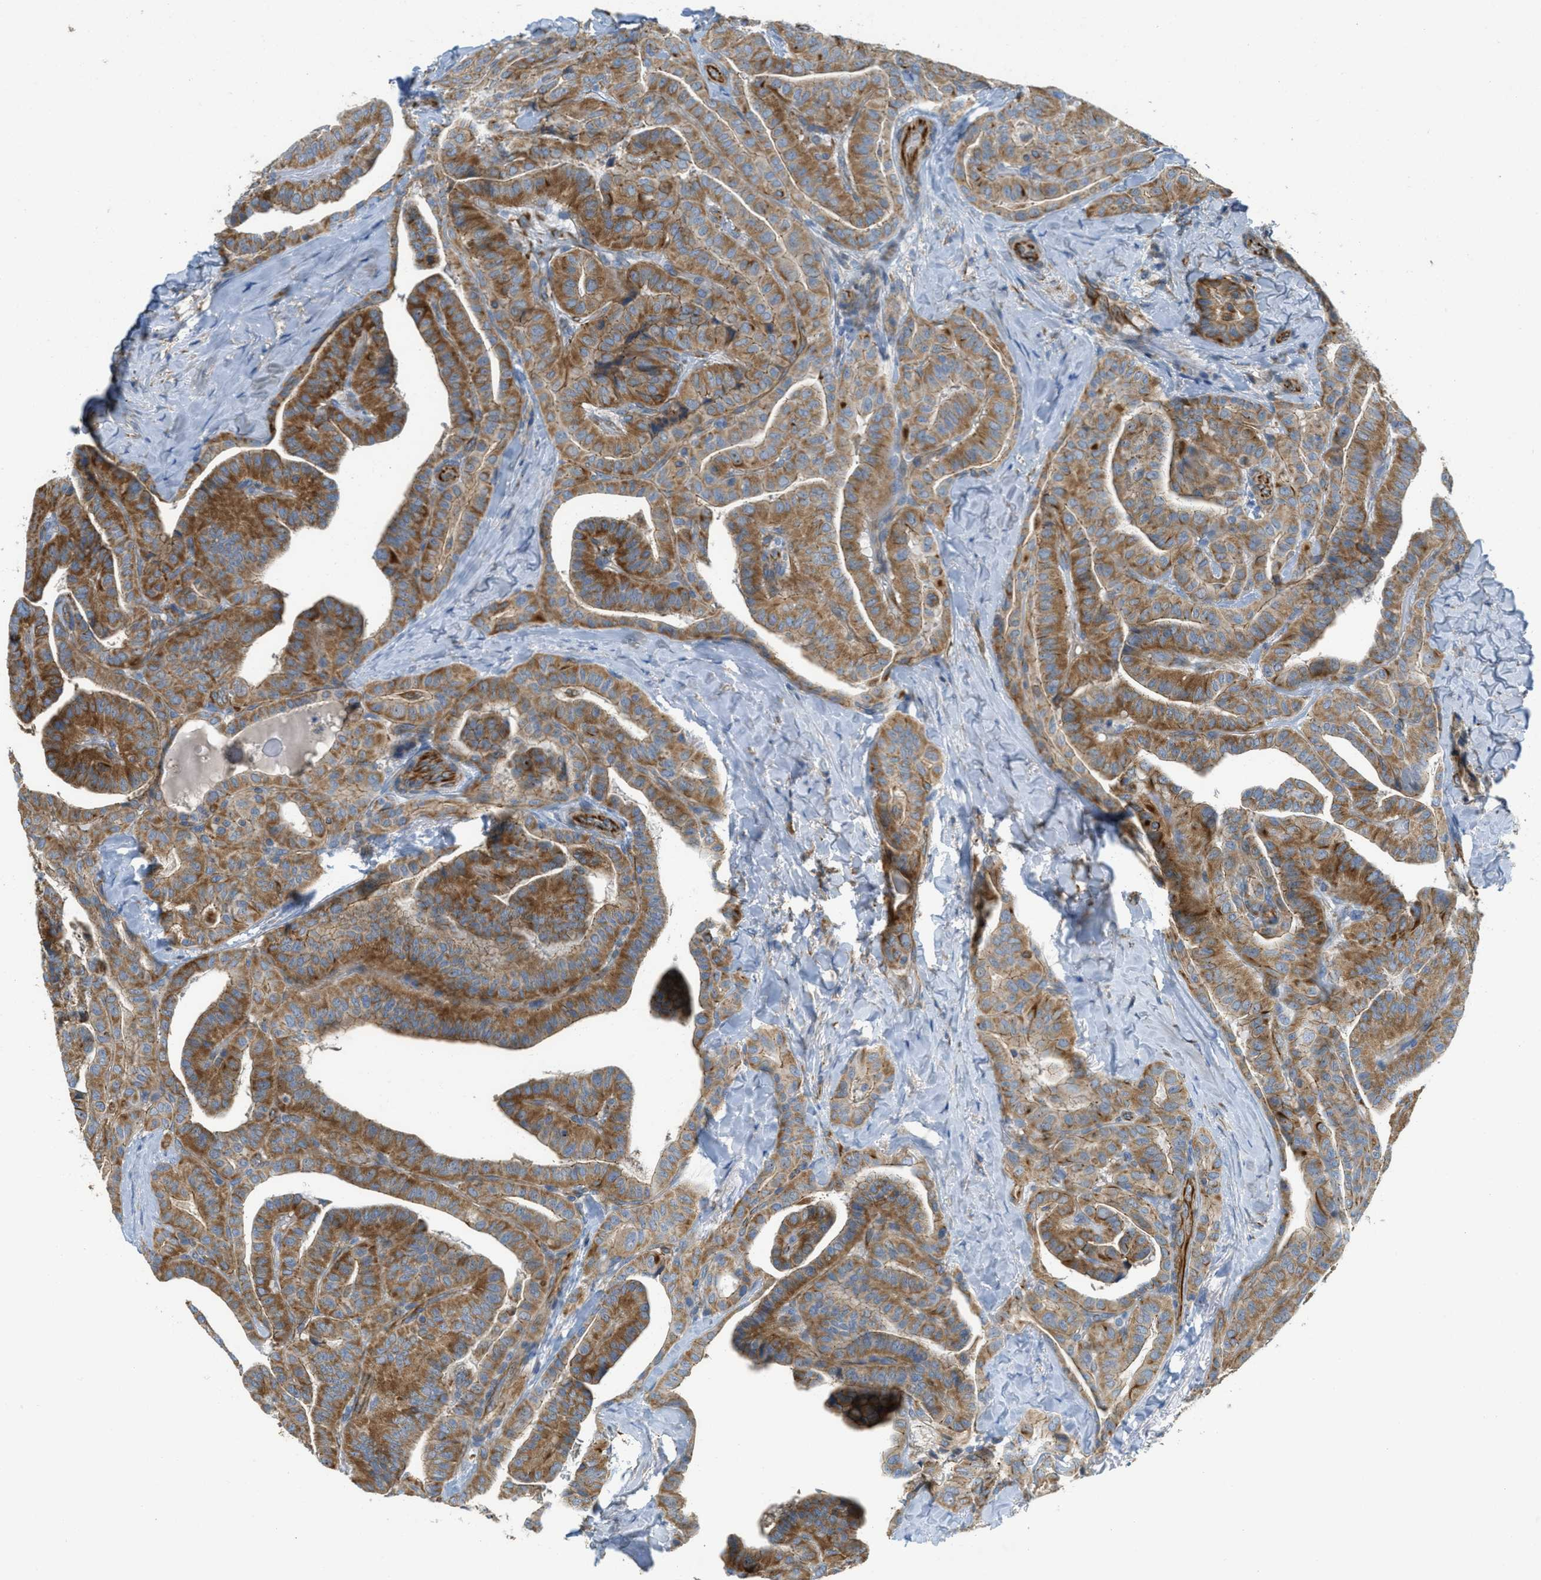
{"staining": {"intensity": "strong", "quantity": ">75%", "location": "cytoplasmic/membranous"}, "tissue": "thyroid cancer", "cell_type": "Tumor cells", "image_type": "cancer", "snomed": [{"axis": "morphology", "description": "Papillary adenocarcinoma, NOS"}, {"axis": "topography", "description": "Thyroid gland"}], "caption": "DAB immunohistochemical staining of thyroid cancer exhibits strong cytoplasmic/membranous protein staining in about >75% of tumor cells.", "gene": "BTN3A1", "patient": {"sex": "male", "age": 77}}